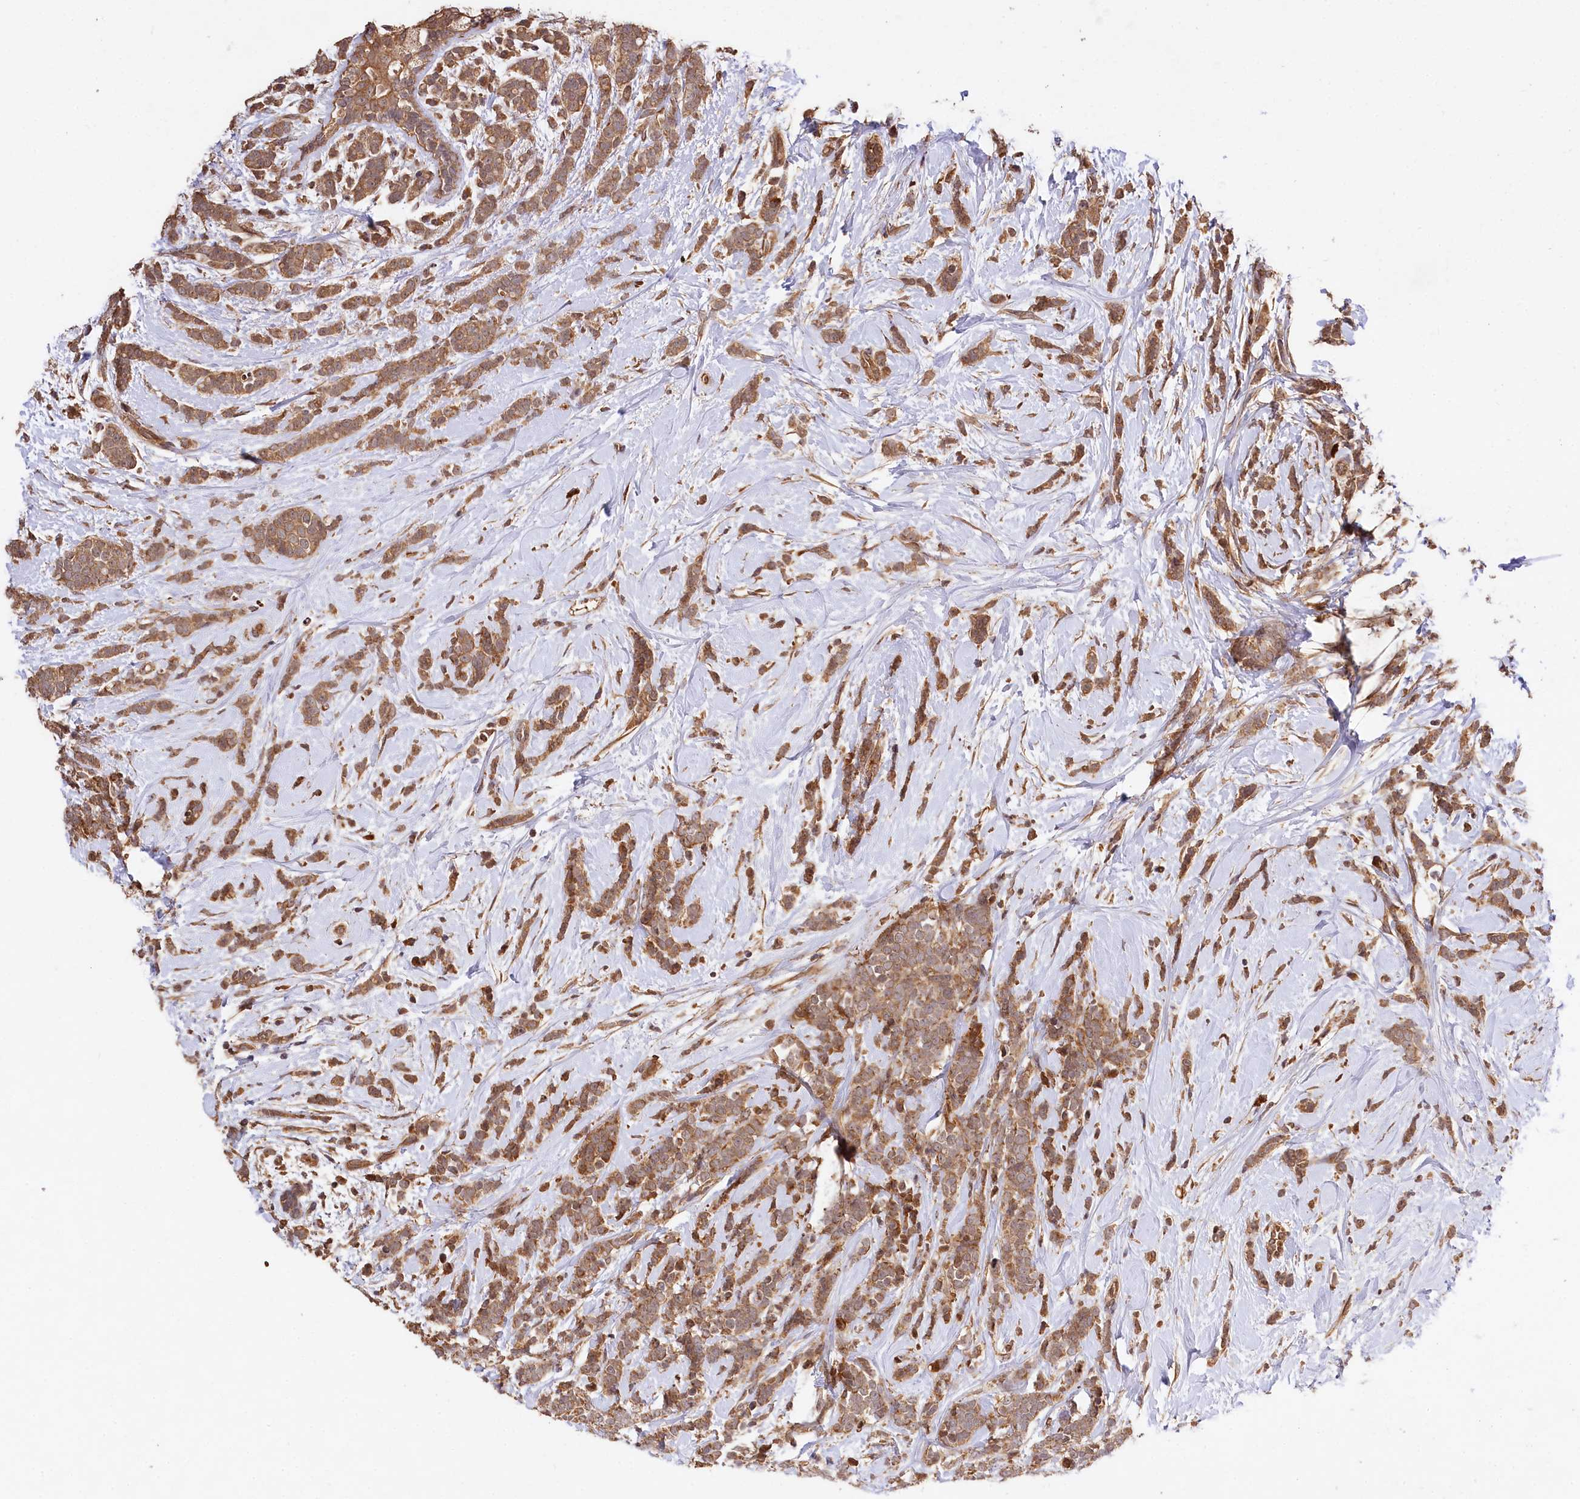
{"staining": {"intensity": "moderate", "quantity": ">75%", "location": "cytoplasmic/membranous"}, "tissue": "breast cancer", "cell_type": "Tumor cells", "image_type": "cancer", "snomed": [{"axis": "morphology", "description": "Lobular carcinoma"}, {"axis": "topography", "description": "Breast"}], "caption": "Moderate cytoplasmic/membranous protein staining is present in approximately >75% of tumor cells in breast cancer.", "gene": "MCF2L2", "patient": {"sex": "female", "age": 58}}